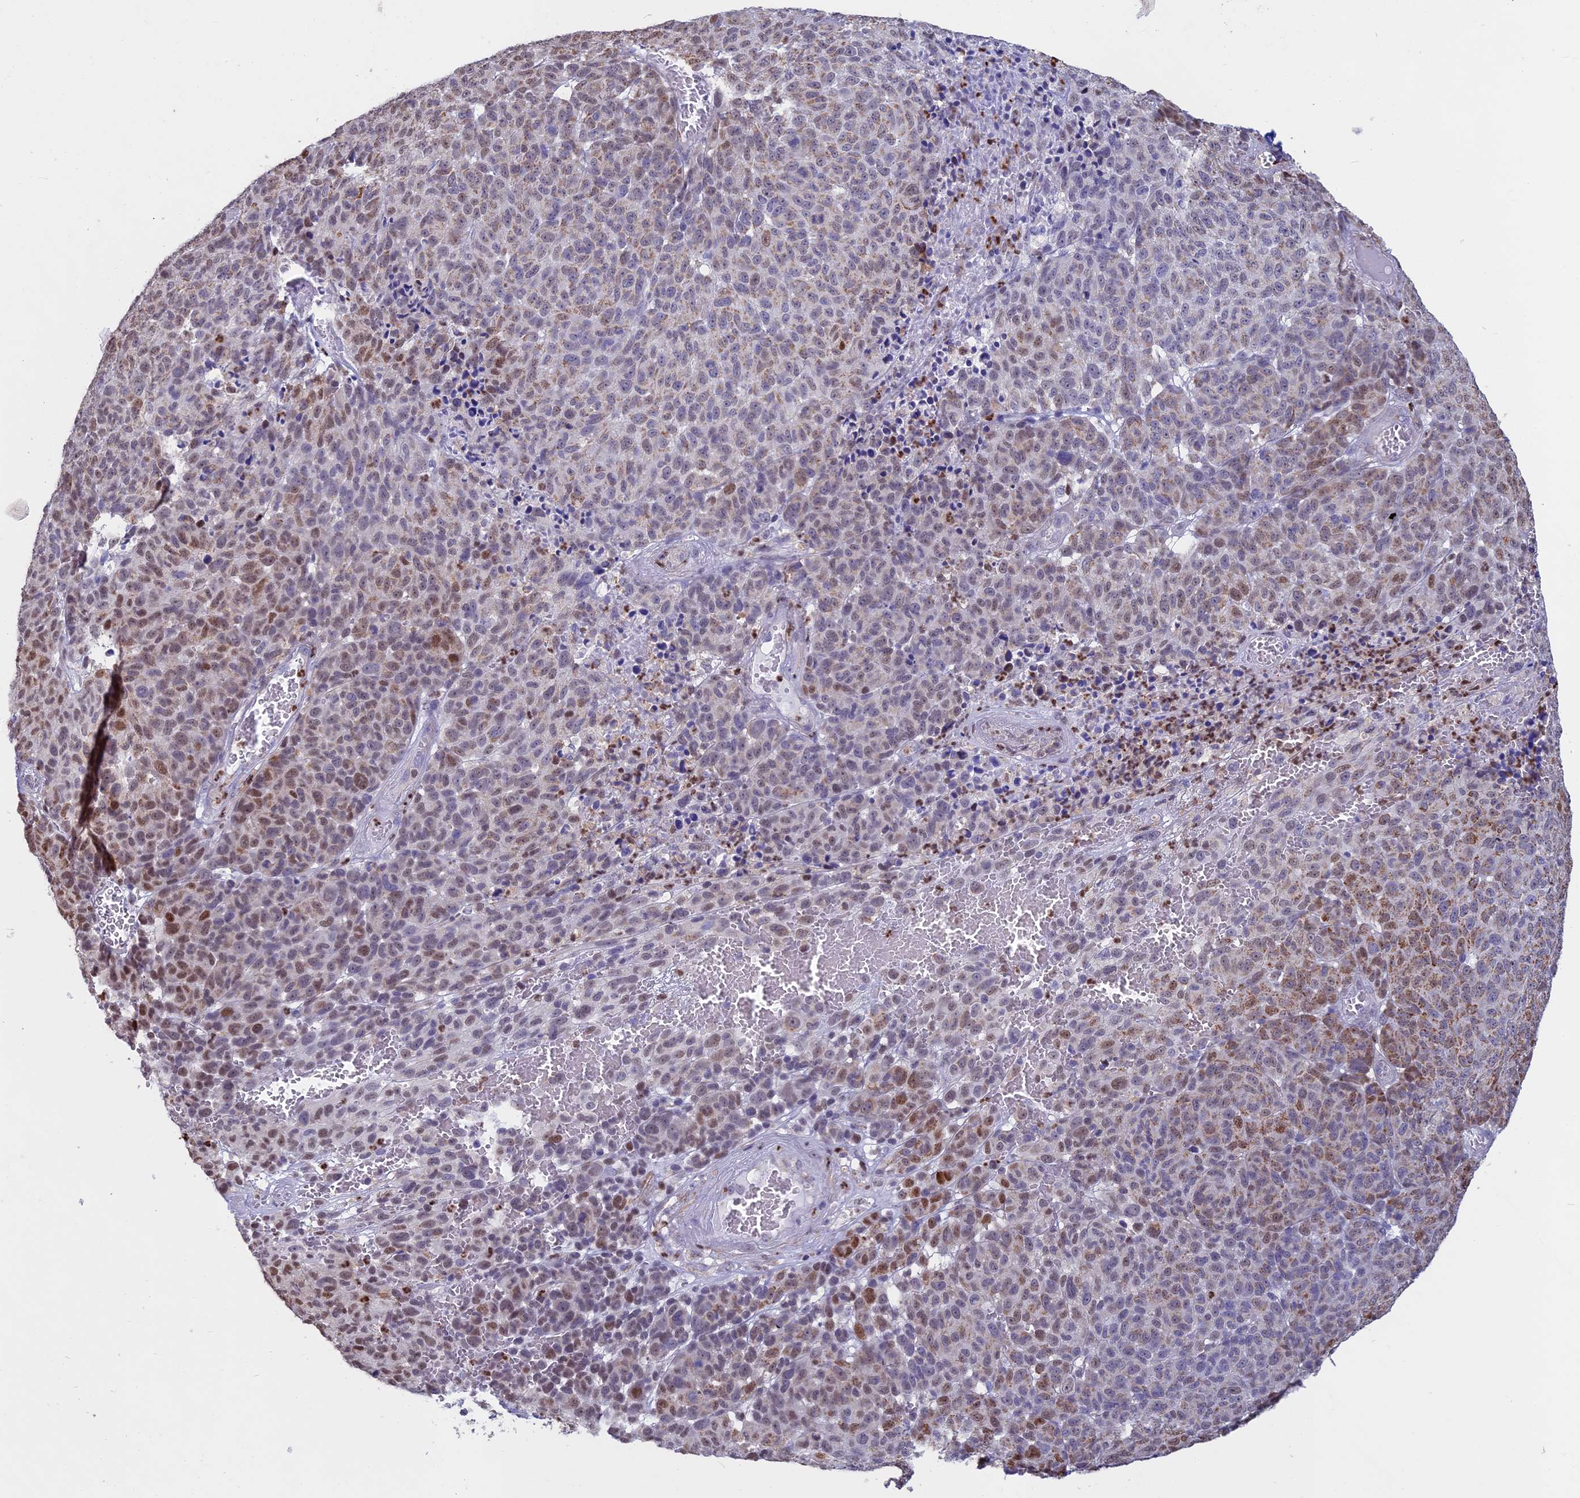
{"staining": {"intensity": "moderate", "quantity": "<25%", "location": "nuclear"}, "tissue": "melanoma", "cell_type": "Tumor cells", "image_type": "cancer", "snomed": [{"axis": "morphology", "description": "Malignant melanoma, NOS"}, {"axis": "topography", "description": "Skin"}], "caption": "Brown immunohistochemical staining in malignant melanoma displays moderate nuclear positivity in approximately <25% of tumor cells. (IHC, brightfield microscopy, high magnification).", "gene": "ACSS1", "patient": {"sex": "male", "age": 49}}